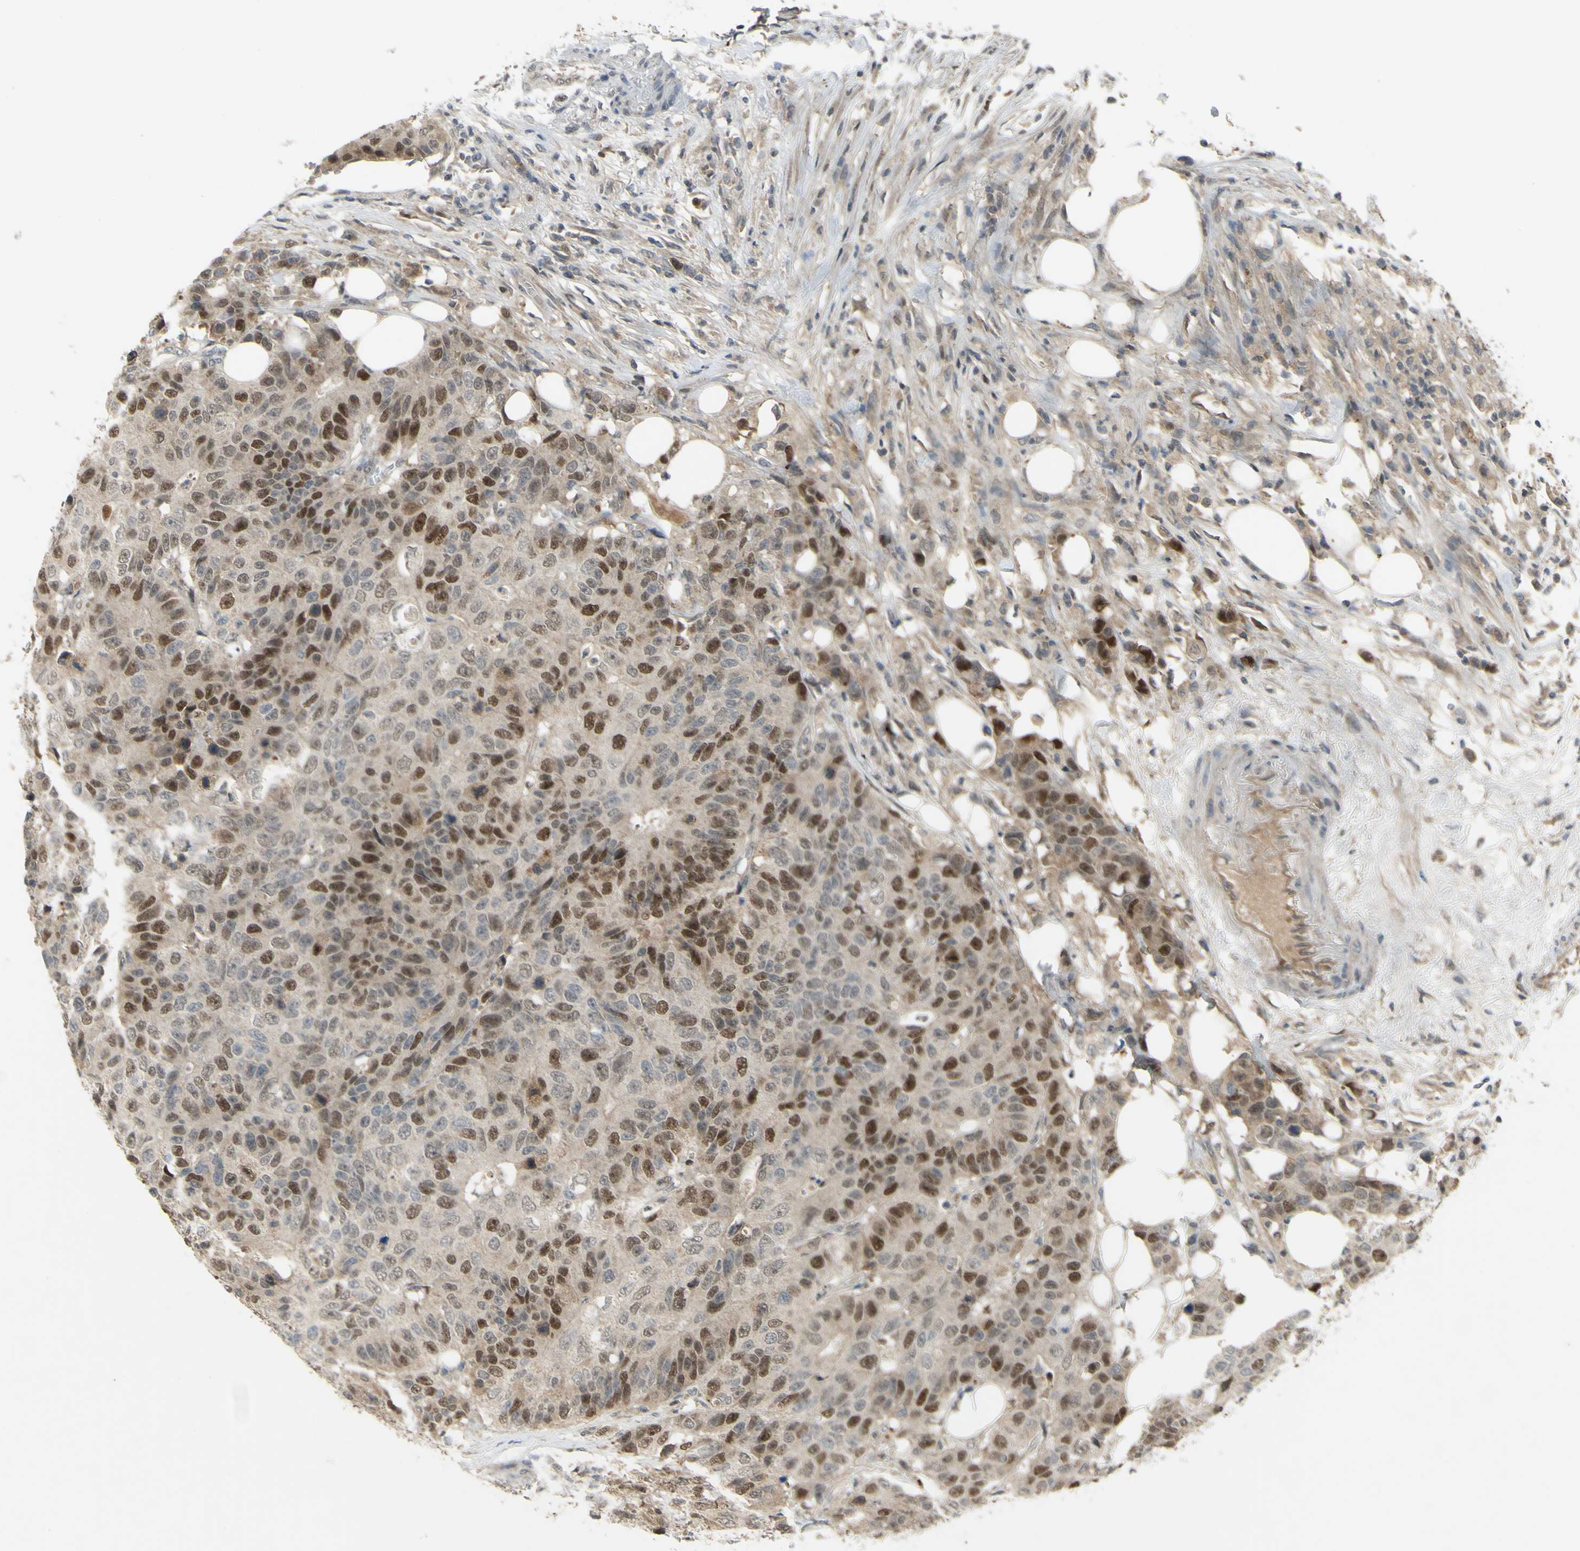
{"staining": {"intensity": "strong", "quantity": "25%-75%", "location": "nuclear"}, "tissue": "colorectal cancer", "cell_type": "Tumor cells", "image_type": "cancer", "snomed": [{"axis": "morphology", "description": "Adenocarcinoma, NOS"}, {"axis": "topography", "description": "Colon"}], "caption": "Protein expression analysis of human colorectal cancer (adenocarcinoma) reveals strong nuclear positivity in about 25%-75% of tumor cells. The protein of interest is shown in brown color, while the nuclei are stained blue.", "gene": "RAD18", "patient": {"sex": "female", "age": 86}}